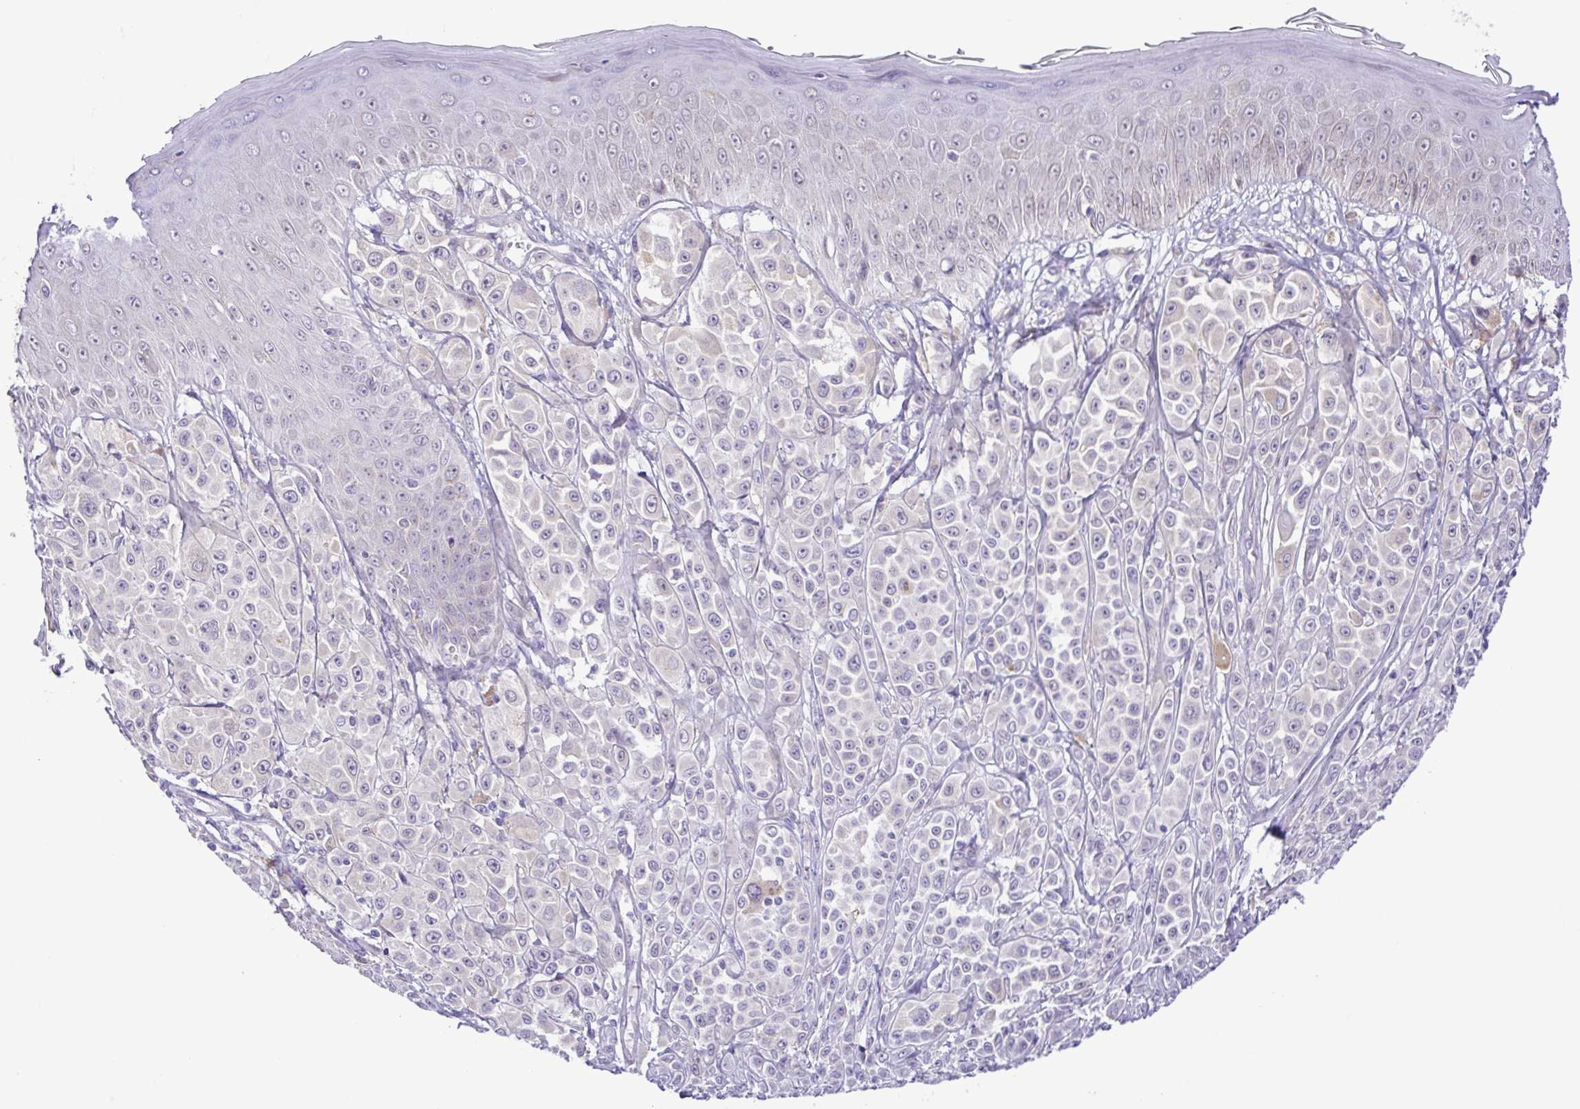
{"staining": {"intensity": "negative", "quantity": "none", "location": "none"}, "tissue": "melanoma", "cell_type": "Tumor cells", "image_type": "cancer", "snomed": [{"axis": "morphology", "description": "Malignant melanoma, NOS"}, {"axis": "topography", "description": "Skin"}], "caption": "High magnification brightfield microscopy of malignant melanoma stained with DAB (3,3'-diaminobenzidine) (brown) and counterstained with hematoxylin (blue): tumor cells show no significant positivity.", "gene": "DCLK2", "patient": {"sex": "male", "age": 67}}